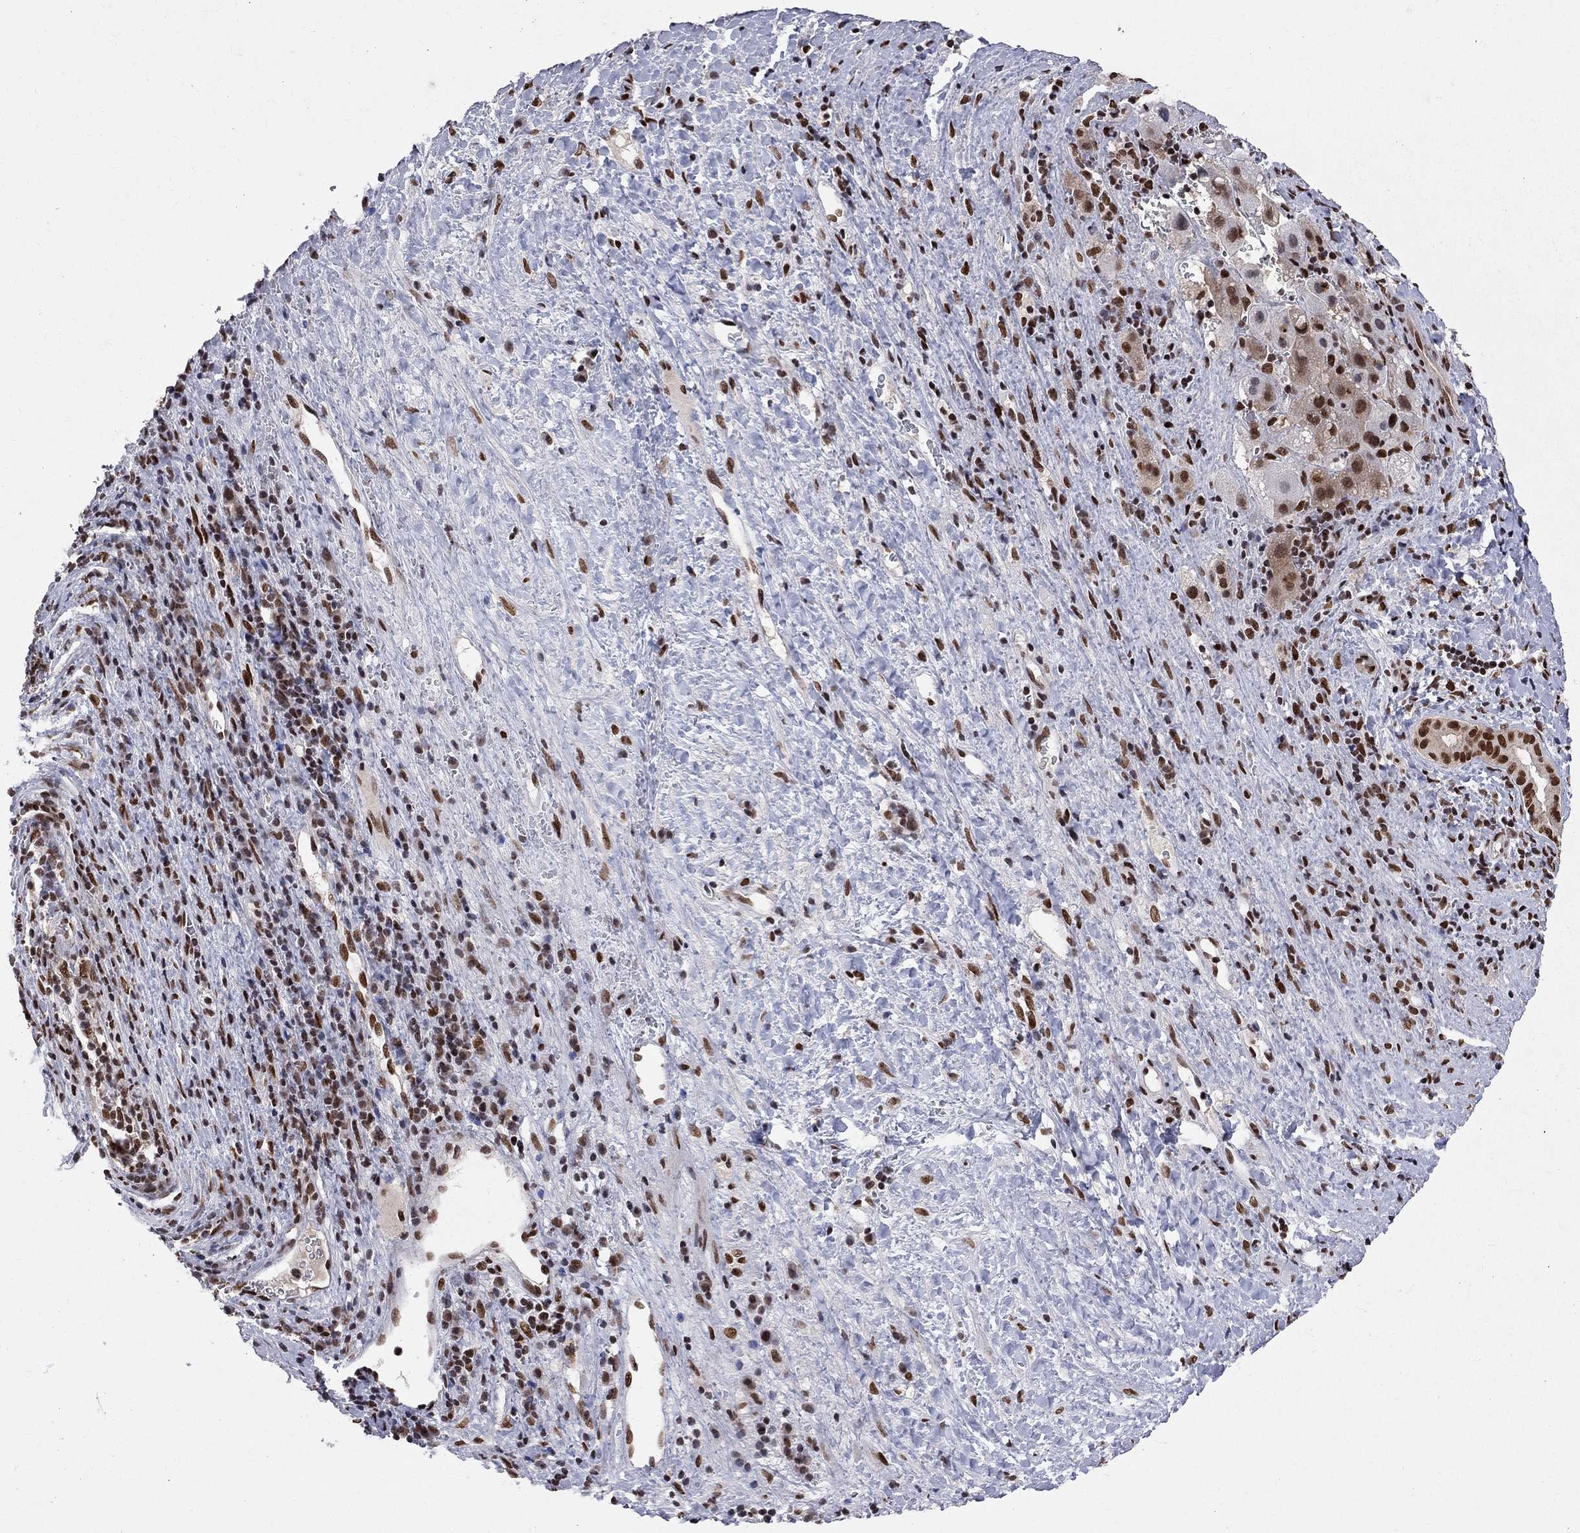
{"staining": {"intensity": "strong", "quantity": "25%-75%", "location": "nuclear"}, "tissue": "liver cancer", "cell_type": "Tumor cells", "image_type": "cancer", "snomed": [{"axis": "morphology", "description": "Carcinoma, Hepatocellular, NOS"}, {"axis": "topography", "description": "Liver"}], "caption": "Liver cancer stained with IHC exhibits strong nuclear expression in about 25%-75% of tumor cells. Using DAB (brown) and hematoxylin (blue) stains, captured at high magnification using brightfield microscopy.", "gene": "SAP30L", "patient": {"sex": "female", "age": 60}}